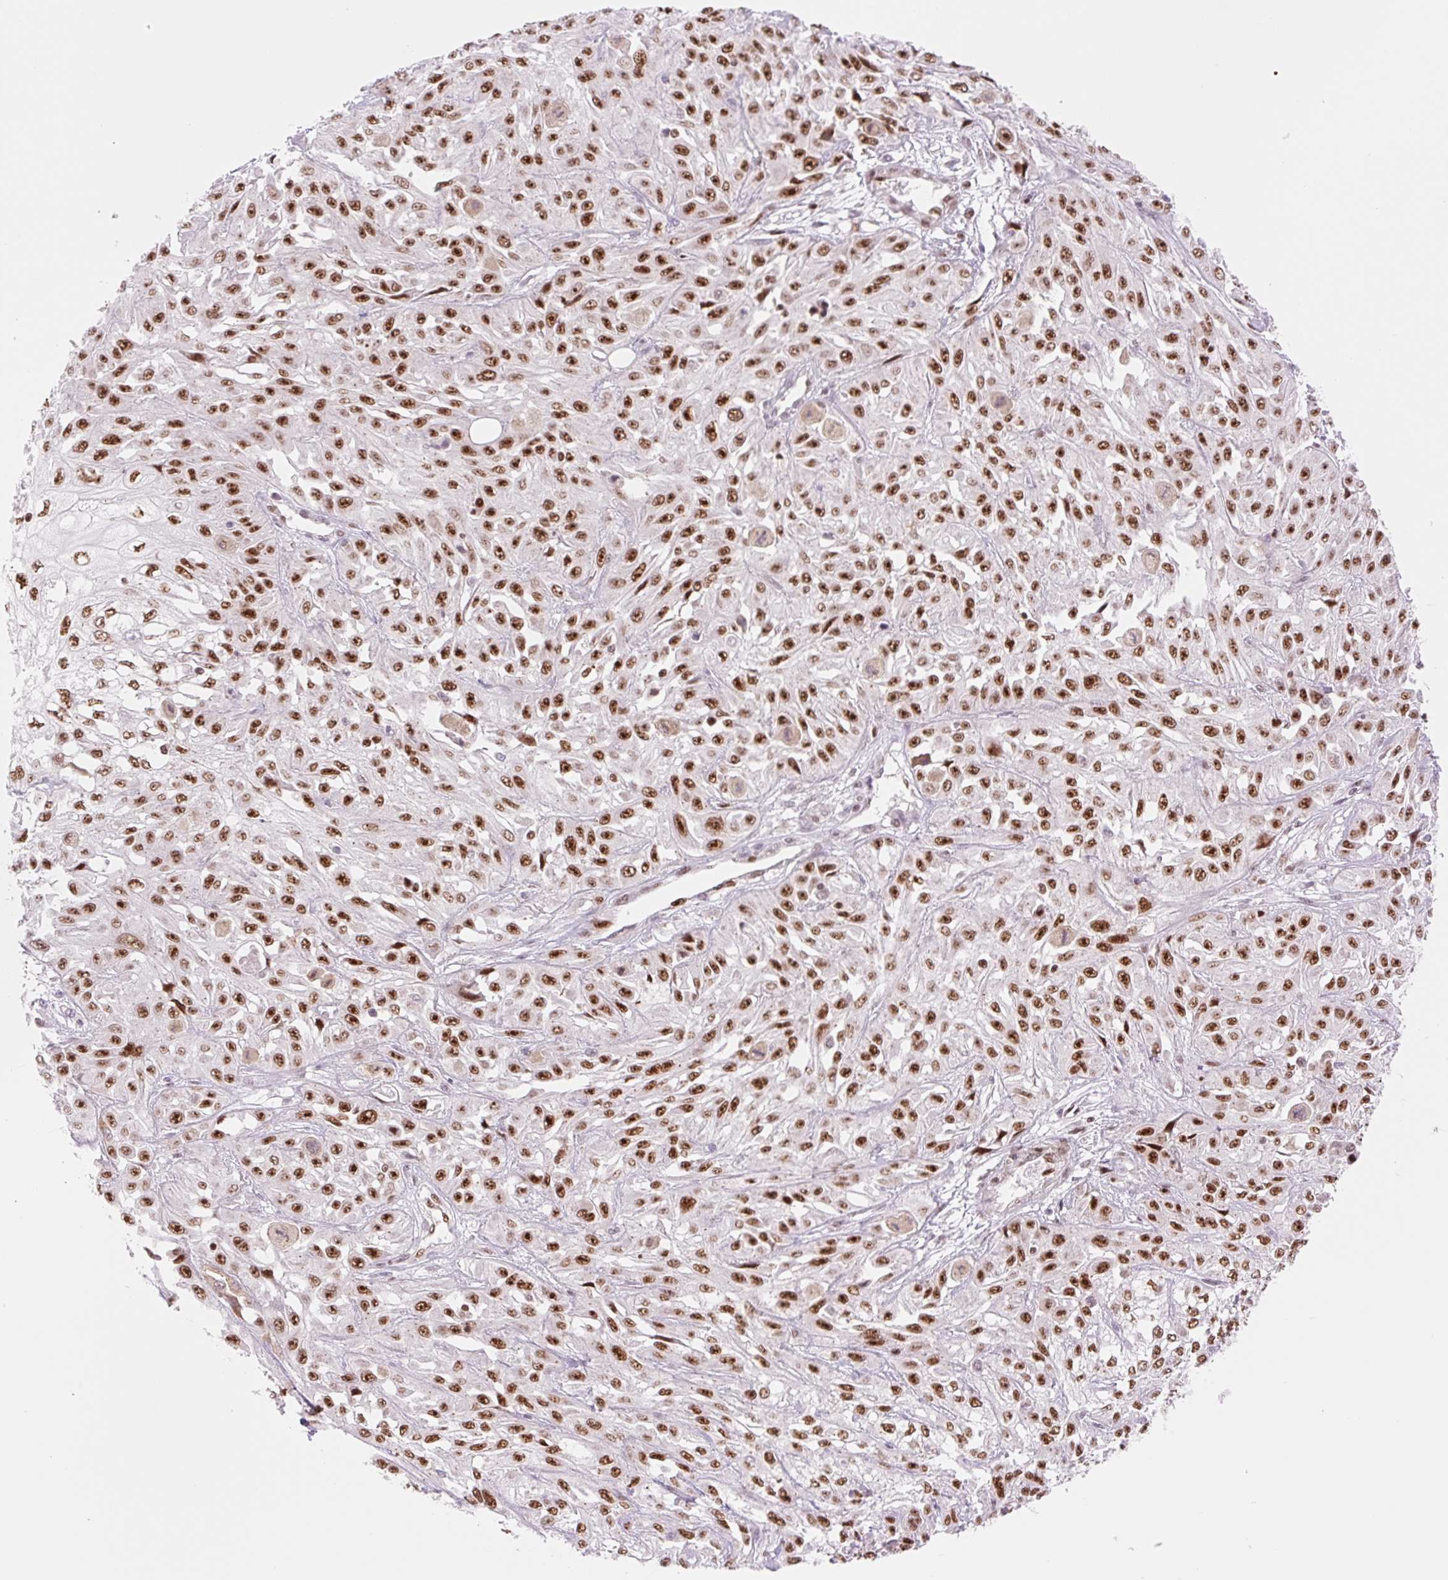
{"staining": {"intensity": "strong", "quantity": ">75%", "location": "nuclear"}, "tissue": "skin cancer", "cell_type": "Tumor cells", "image_type": "cancer", "snomed": [{"axis": "morphology", "description": "Squamous cell carcinoma, NOS"}, {"axis": "morphology", "description": "Squamous cell carcinoma, metastatic, NOS"}, {"axis": "topography", "description": "Skin"}, {"axis": "topography", "description": "Lymph node"}], "caption": "Immunohistochemical staining of skin metastatic squamous cell carcinoma demonstrates high levels of strong nuclear expression in approximately >75% of tumor cells.", "gene": "PRDM11", "patient": {"sex": "male", "age": 75}}